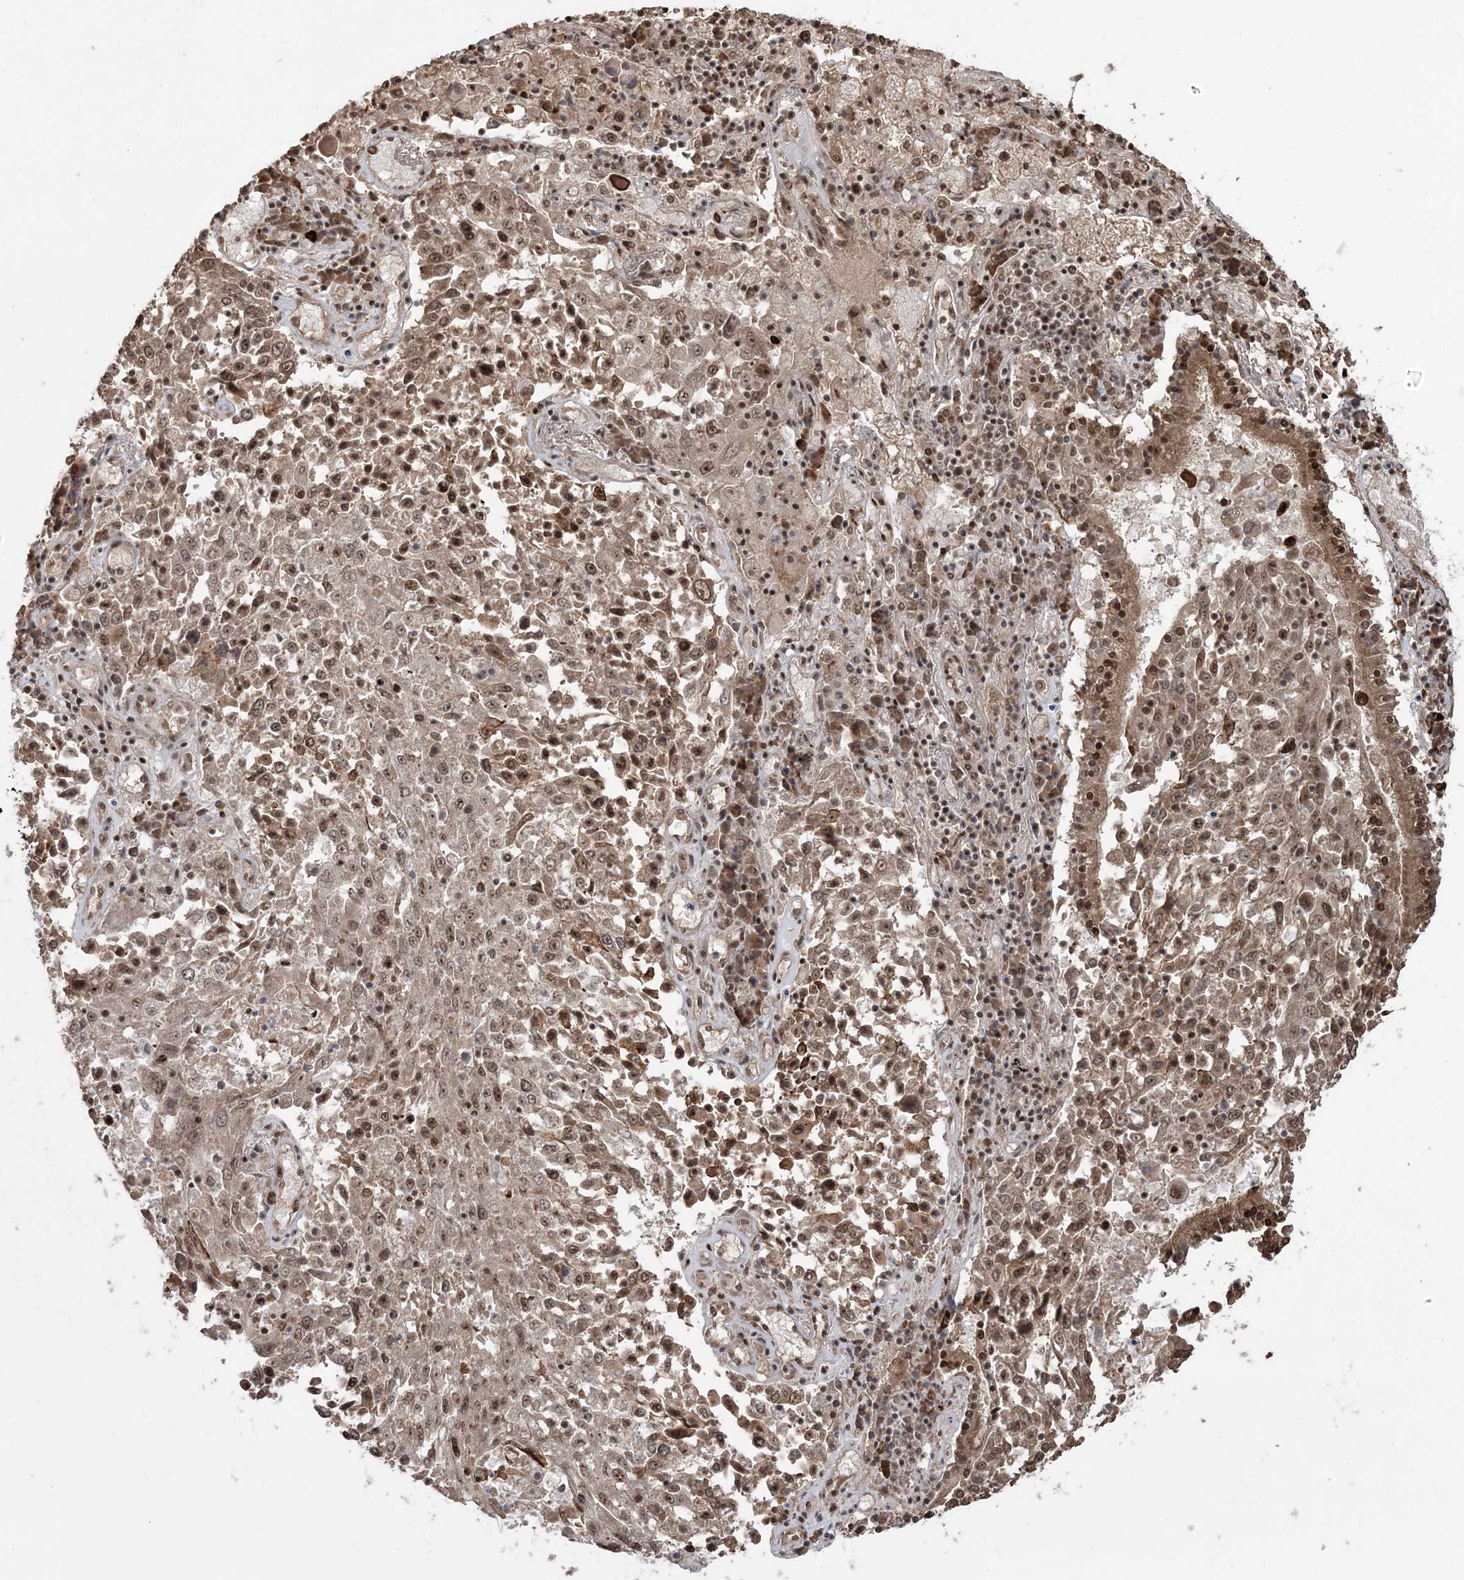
{"staining": {"intensity": "moderate", "quantity": ">75%", "location": "cytoplasmic/membranous,nuclear"}, "tissue": "lung cancer", "cell_type": "Tumor cells", "image_type": "cancer", "snomed": [{"axis": "morphology", "description": "Squamous cell carcinoma, NOS"}, {"axis": "topography", "description": "Lung"}], "caption": "Human squamous cell carcinoma (lung) stained with a brown dye demonstrates moderate cytoplasmic/membranous and nuclear positive expression in about >75% of tumor cells.", "gene": "EPB41L4A", "patient": {"sex": "male", "age": 65}}